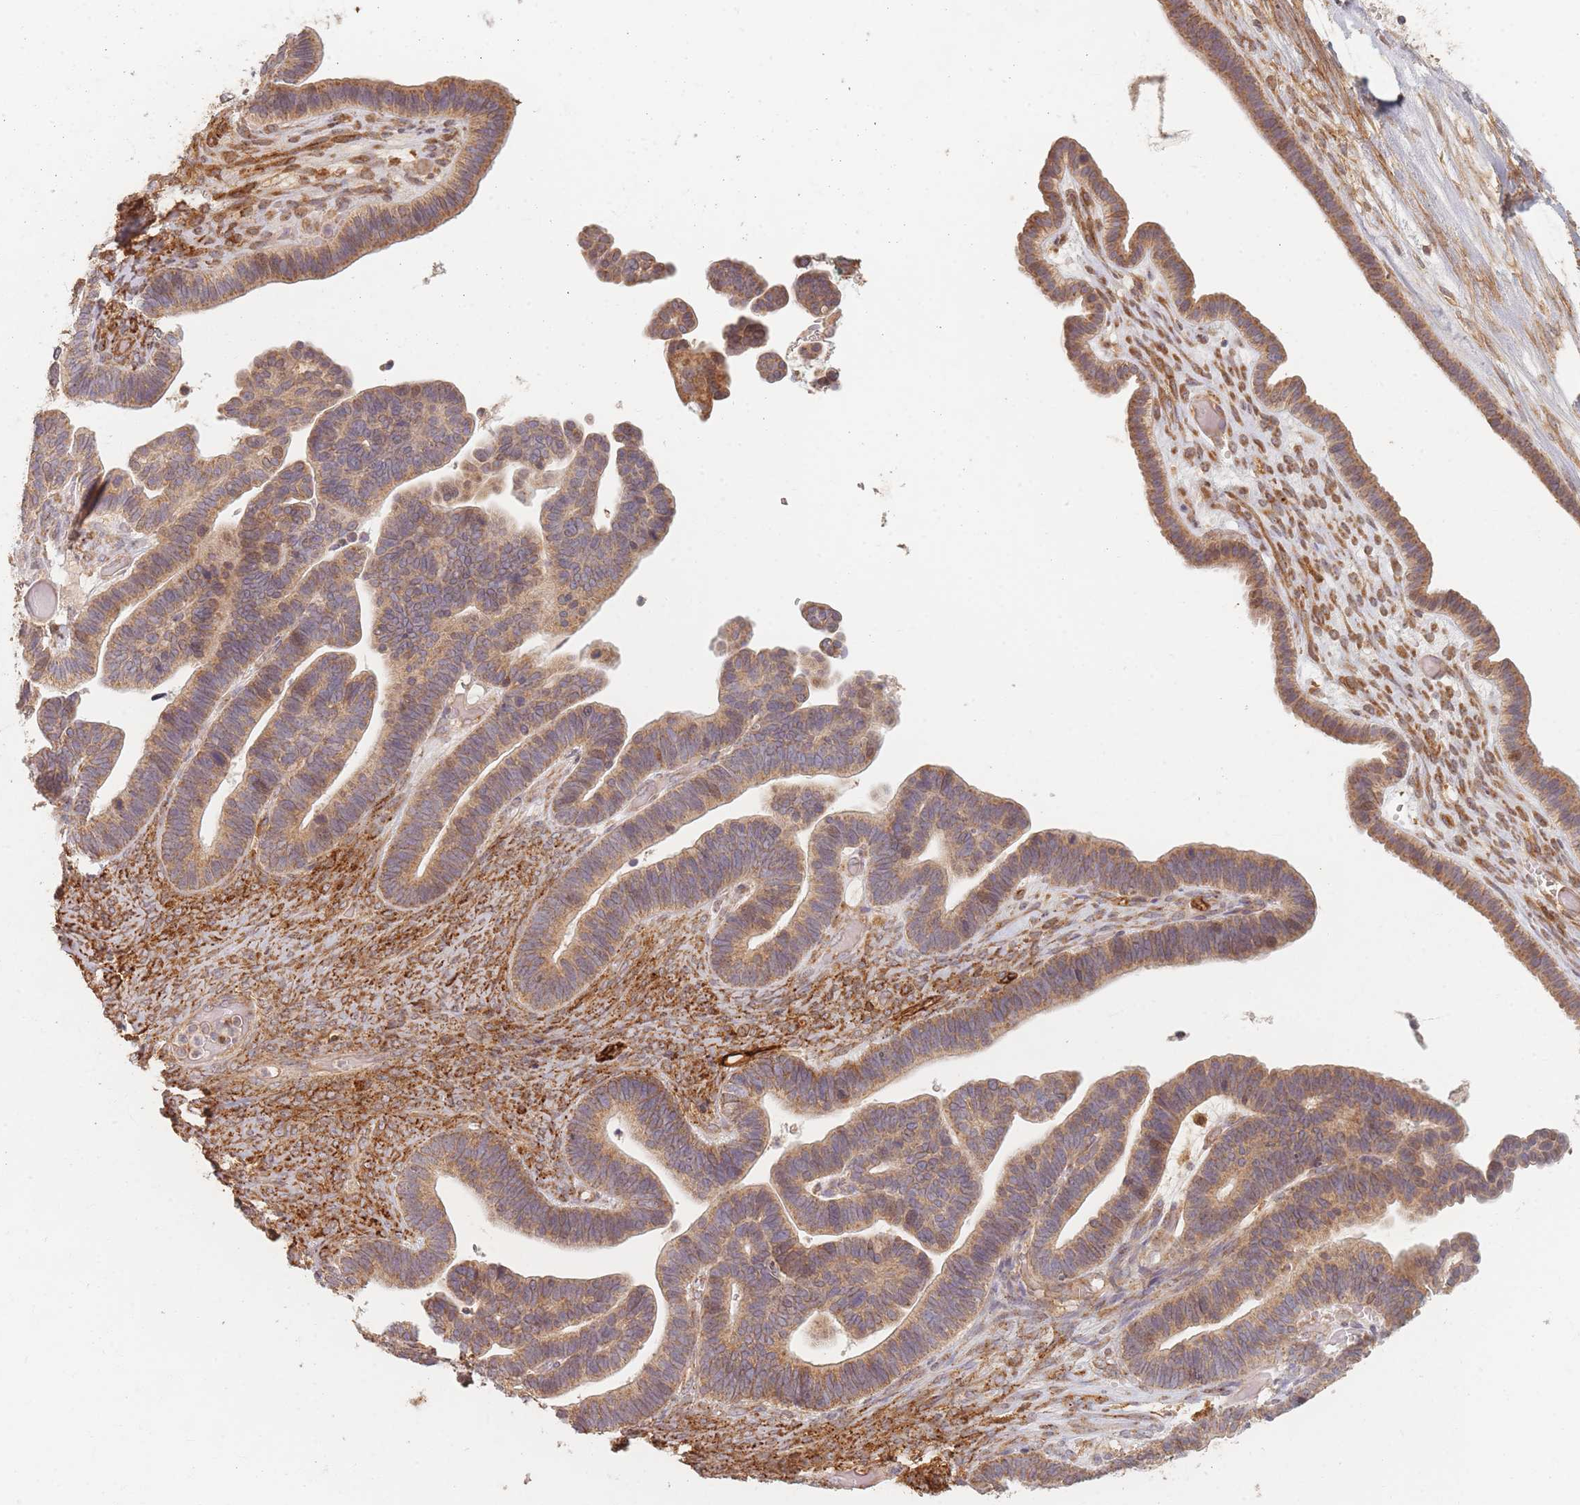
{"staining": {"intensity": "moderate", "quantity": ">75%", "location": "cytoplasmic/membranous"}, "tissue": "ovarian cancer", "cell_type": "Tumor cells", "image_type": "cancer", "snomed": [{"axis": "morphology", "description": "Cystadenocarcinoma, serous, NOS"}, {"axis": "topography", "description": "Ovary"}], "caption": "A brown stain labels moderate cytoplasmic/membranous staining of a protein in human ovarian serous cystadenocarcinoma tumor cells. Immunohistochemistry stains the protein in brown and the nuclei are stained blue.", "gene": "MRPS6", "patient": {"sex": "female", "age": 56}}